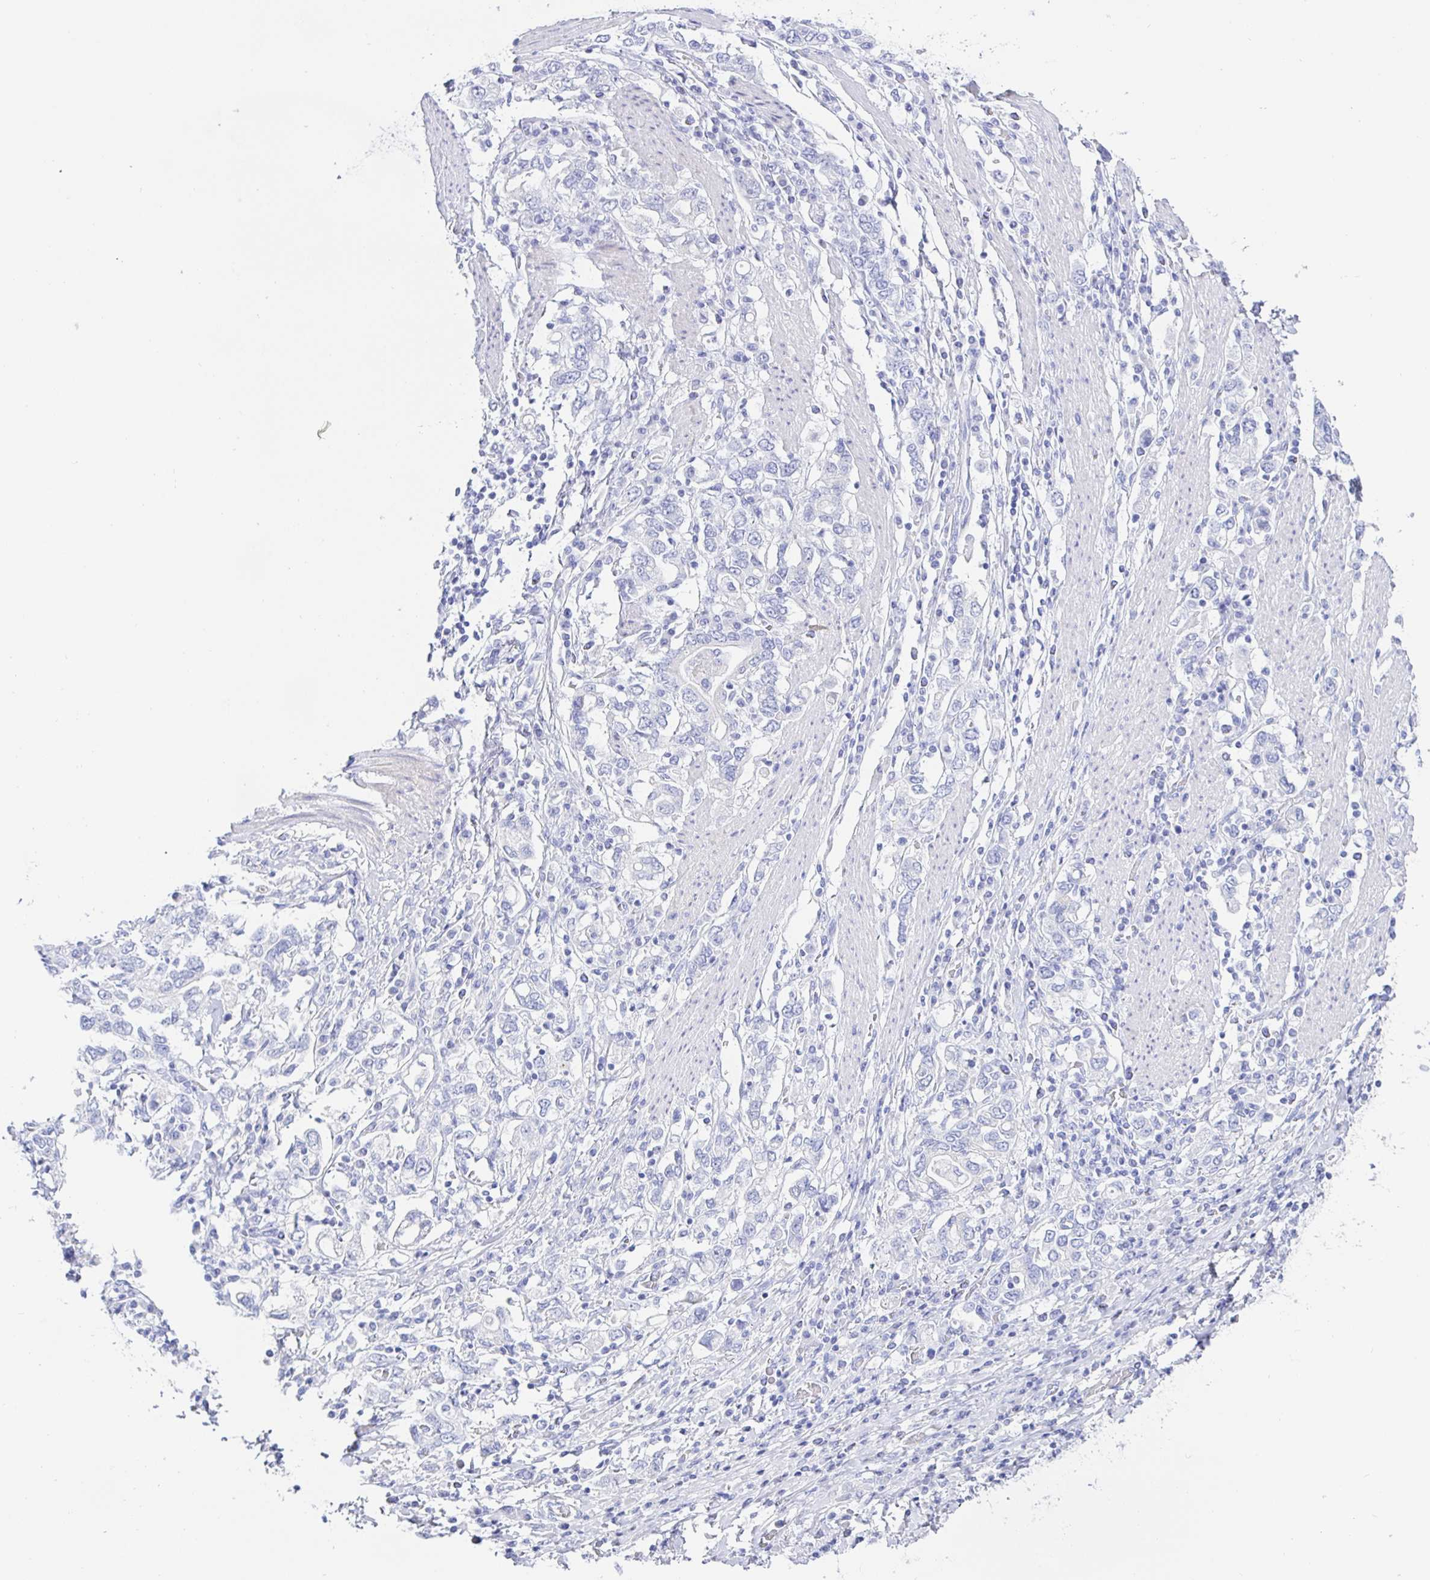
{"staining": {"intensity": "negative", "quantity": "none", "location": "none"}, "tissue": "stomach cancer", "cell_type": "Tumor cells", "image_type": "cancer", "snomed": [{"axis": "morphology", "description": "Adenocarcinoma, NOS"}, {"axis": "topography", "description": "Stomach, upper"}, {"axis": "topography", "description": "Stomach"}], "caption": "A high-resolution image shows IHC staining of stomach adenocarcinoma, which reveals no significant staining in tumor cells.", "gene": "KCNH6", "patient": {"sex": "male", "age": 62}}